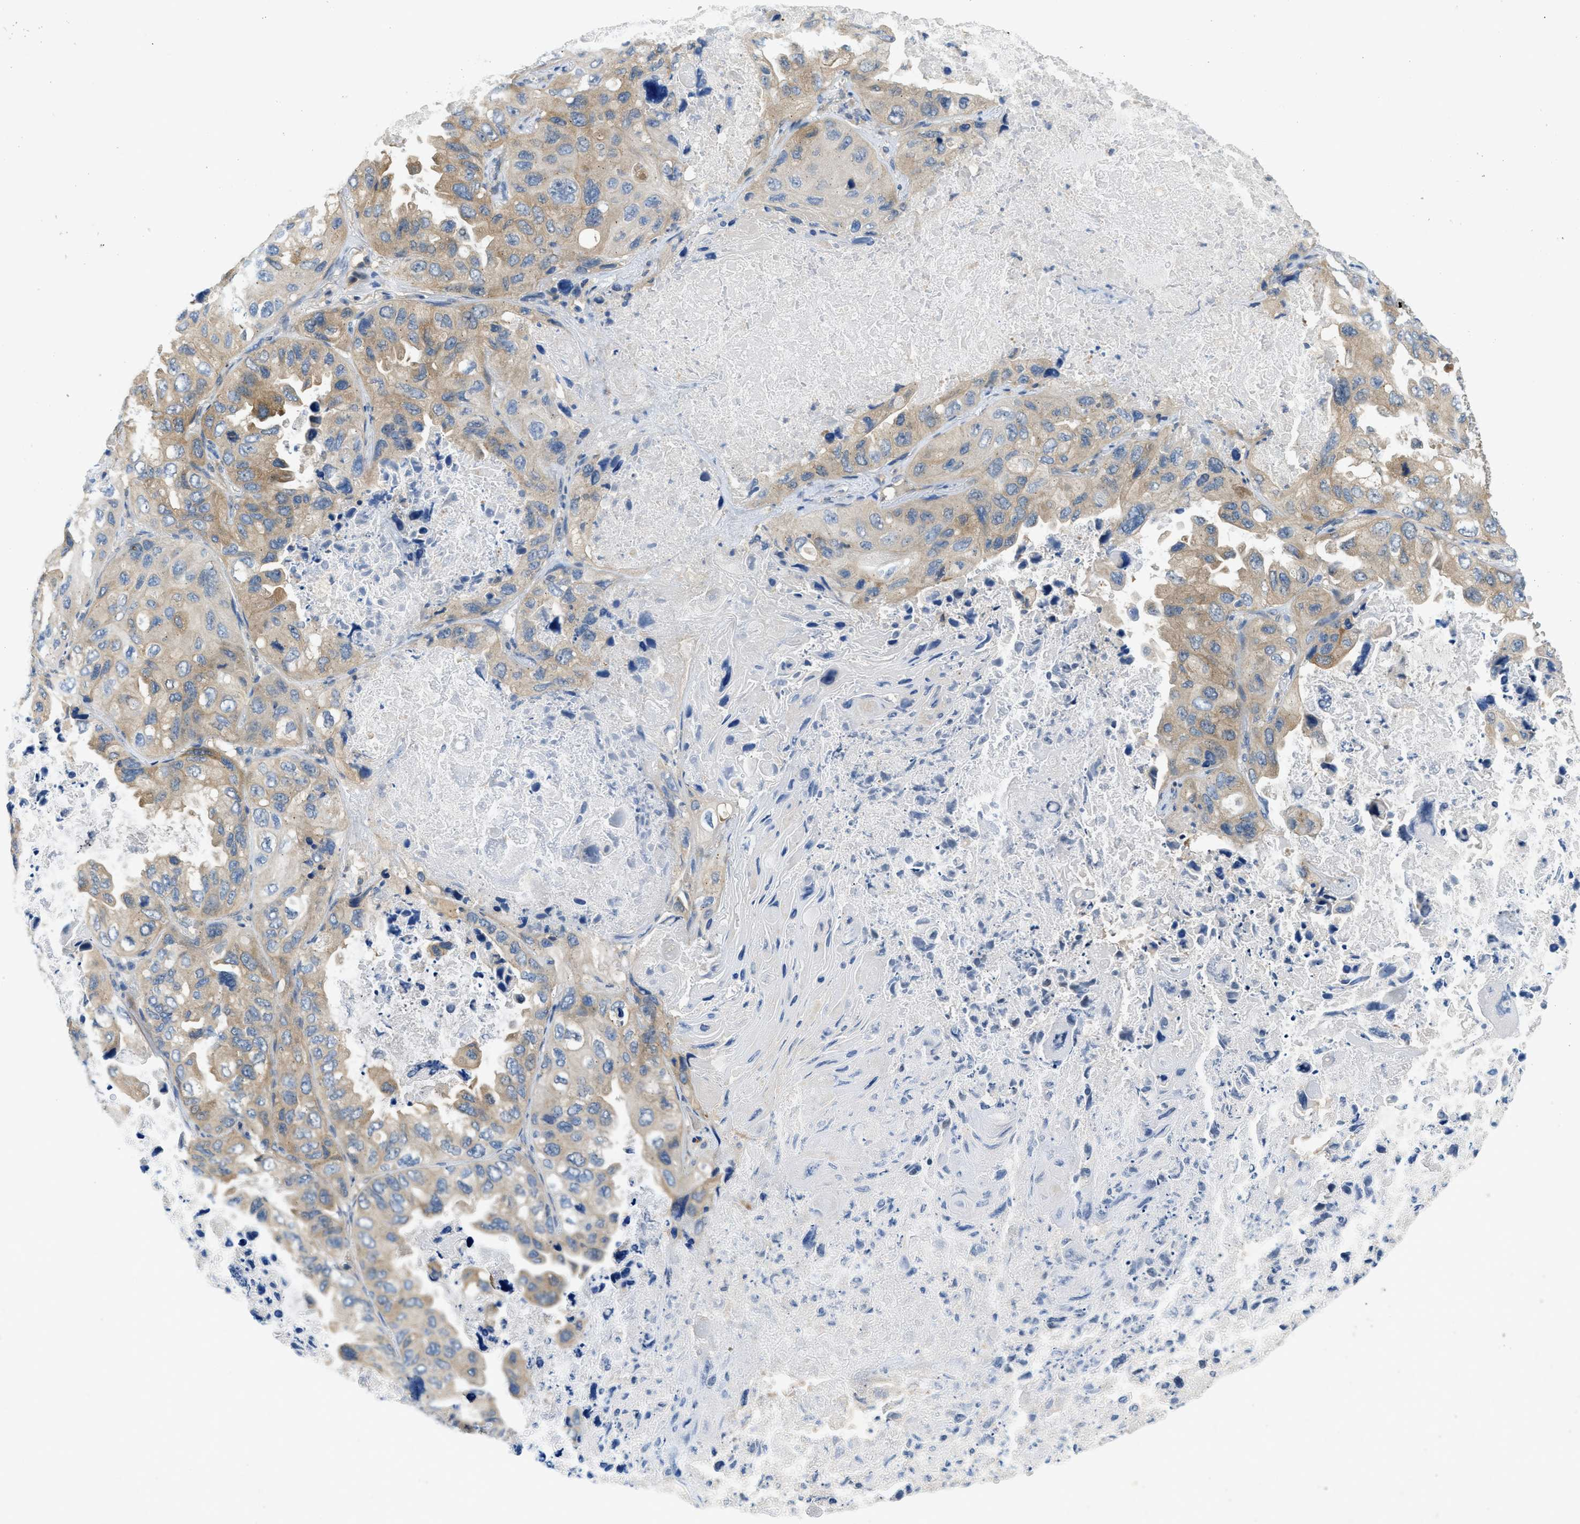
{"staining": {"intensity": "weak", "quantity": "25%-75%", "location": "cytoplasmic/membranous"}, "tissue": "lung cancer", "cell_type": "Tumor cells", "image_type": "cancer", "snomed": [{"axis": "morphology", "description": "Squamous cell carcinoma, NOS"}, {"axis": "topography", "description": "Lung"}], "caption": "This micrograph shows immunohistochemistry staining of human lung cancer (squamous cell carcinoma), with low weak cytoplasmic/membranous positivity in about 25%-75% of tumor cells.", "gene": "RIPK2", "patient": {"sex": "female", "age": 73}}